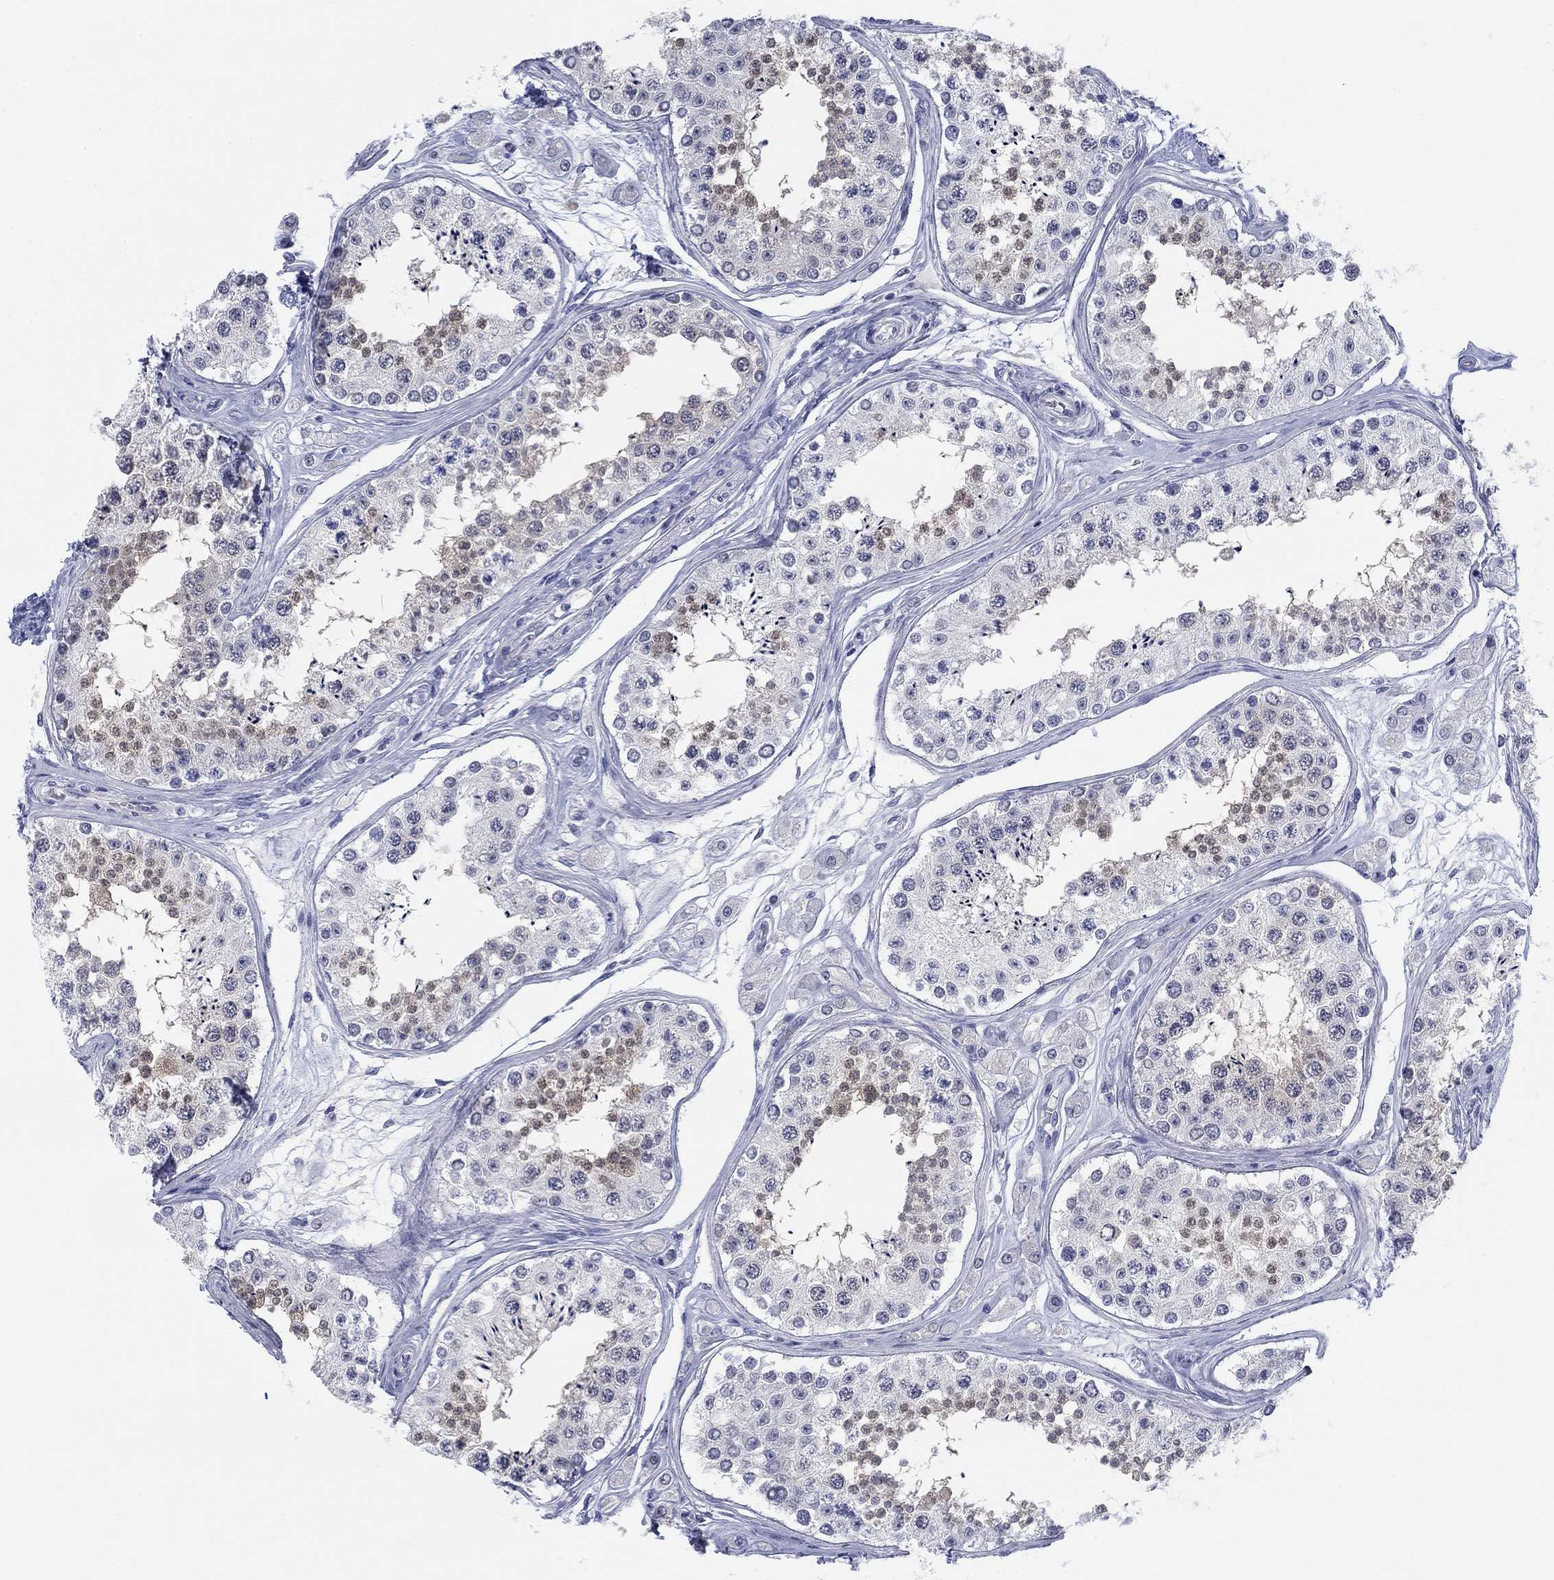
{"staining": {"intensity": "moderate", "quantity": "25%-75%", "location": "cytoplasmic/membranous,nuclear"}, "tissue": "testis", "cell_type": "Cells in seminiferous ducts", "image_type": "normal", "snomed": [{"axis": "morphology", "description": "Normal tissue, NOS"}, {"axis": "topography", "description": "Testis"}], "caption": "Human testis stained for a protein (brown) shows moderate cytoplasmic/membranous,nuclear positive expression in about 25%-75% of cells in seminiferous ducts.", "gene": "DNAL1", "patient": {"sex": "male", "age": 25}}